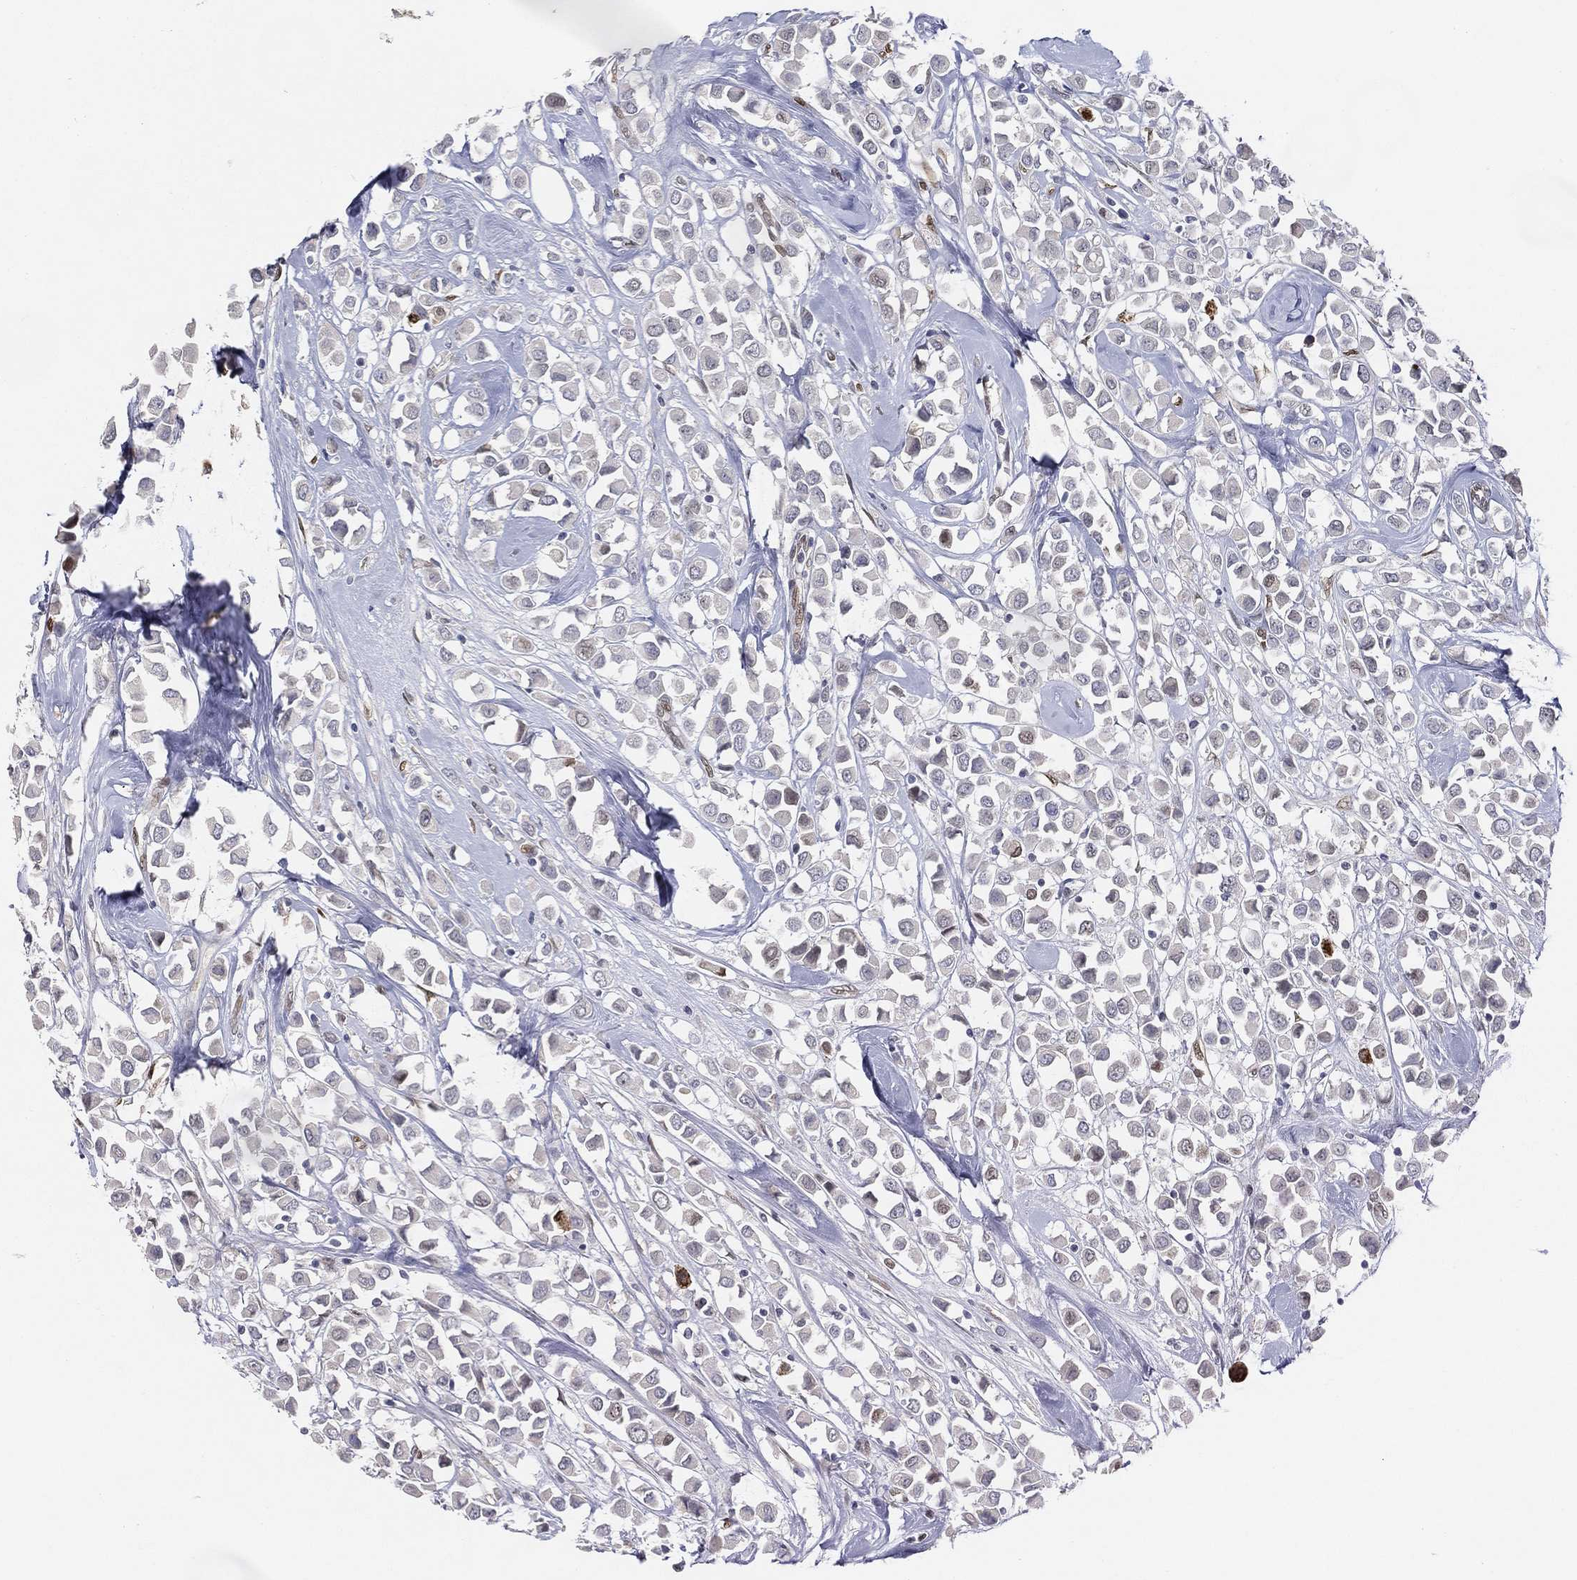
{"staining": {"intensity": "strong", "quantity": "<25%", "location": "nuclear"}, "tissue": "breast cancer", "cell_type": "Tumor cells", "image_type": "cancer", "snomed": [{"axis": "morphology", "description": "Duct carcinoma"}, {"axis": "topography", "description": "Breast"}], "caption": "Breast cancer stained with a brown dye shows strong nuclear positive positivity in approximately <25% of tumor cells.", "gene": "LMNB1", "patient": {"sex": "female", "age": 61}}